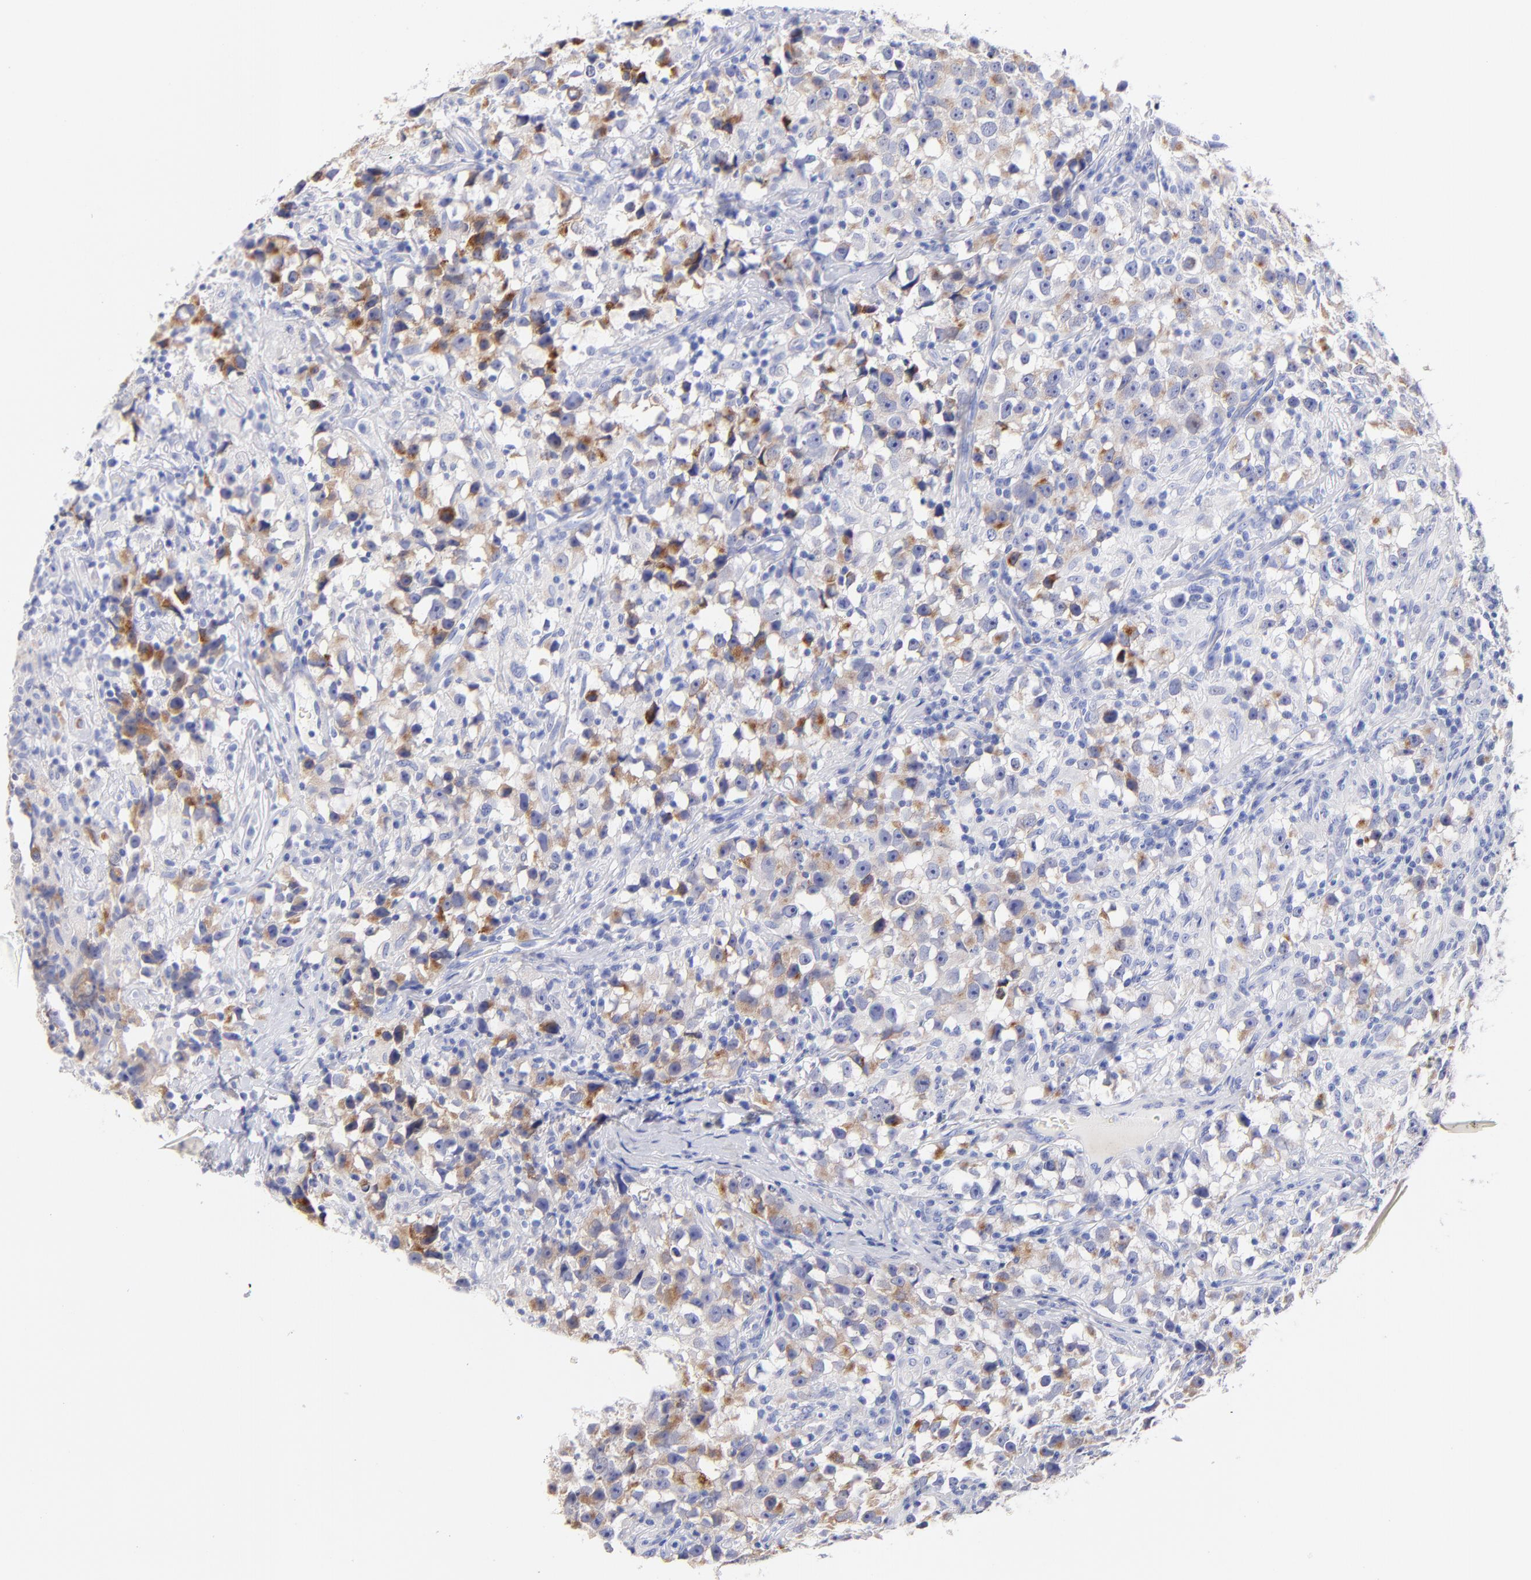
{"staining": {"intensity": "moderate", "quantity": "25%-75%", "location": "cytoplasmic/membranous"}, "tissue": "testis cancer", "cell_type": "Tumor cells", "image_type": "cancer", "snomed": [{"axis": "morphology", "description": "Seminoma, NOS"}, {"axis": "topography", "description": "Testis"}], "caption": "Protein positivity by IHC exhibits moderate cytoplasmic/membranous staining in approximately 25%-75% of tumor cells in testis cancer. The staining was performed using DAB (3,3'-diaminobenzidine), with brown indicating positive protein expression. Nuclei are stained blue with hematoxylin.", "gene": "C1QTNF6", "patient": {"sex": "male", "age": 33}}